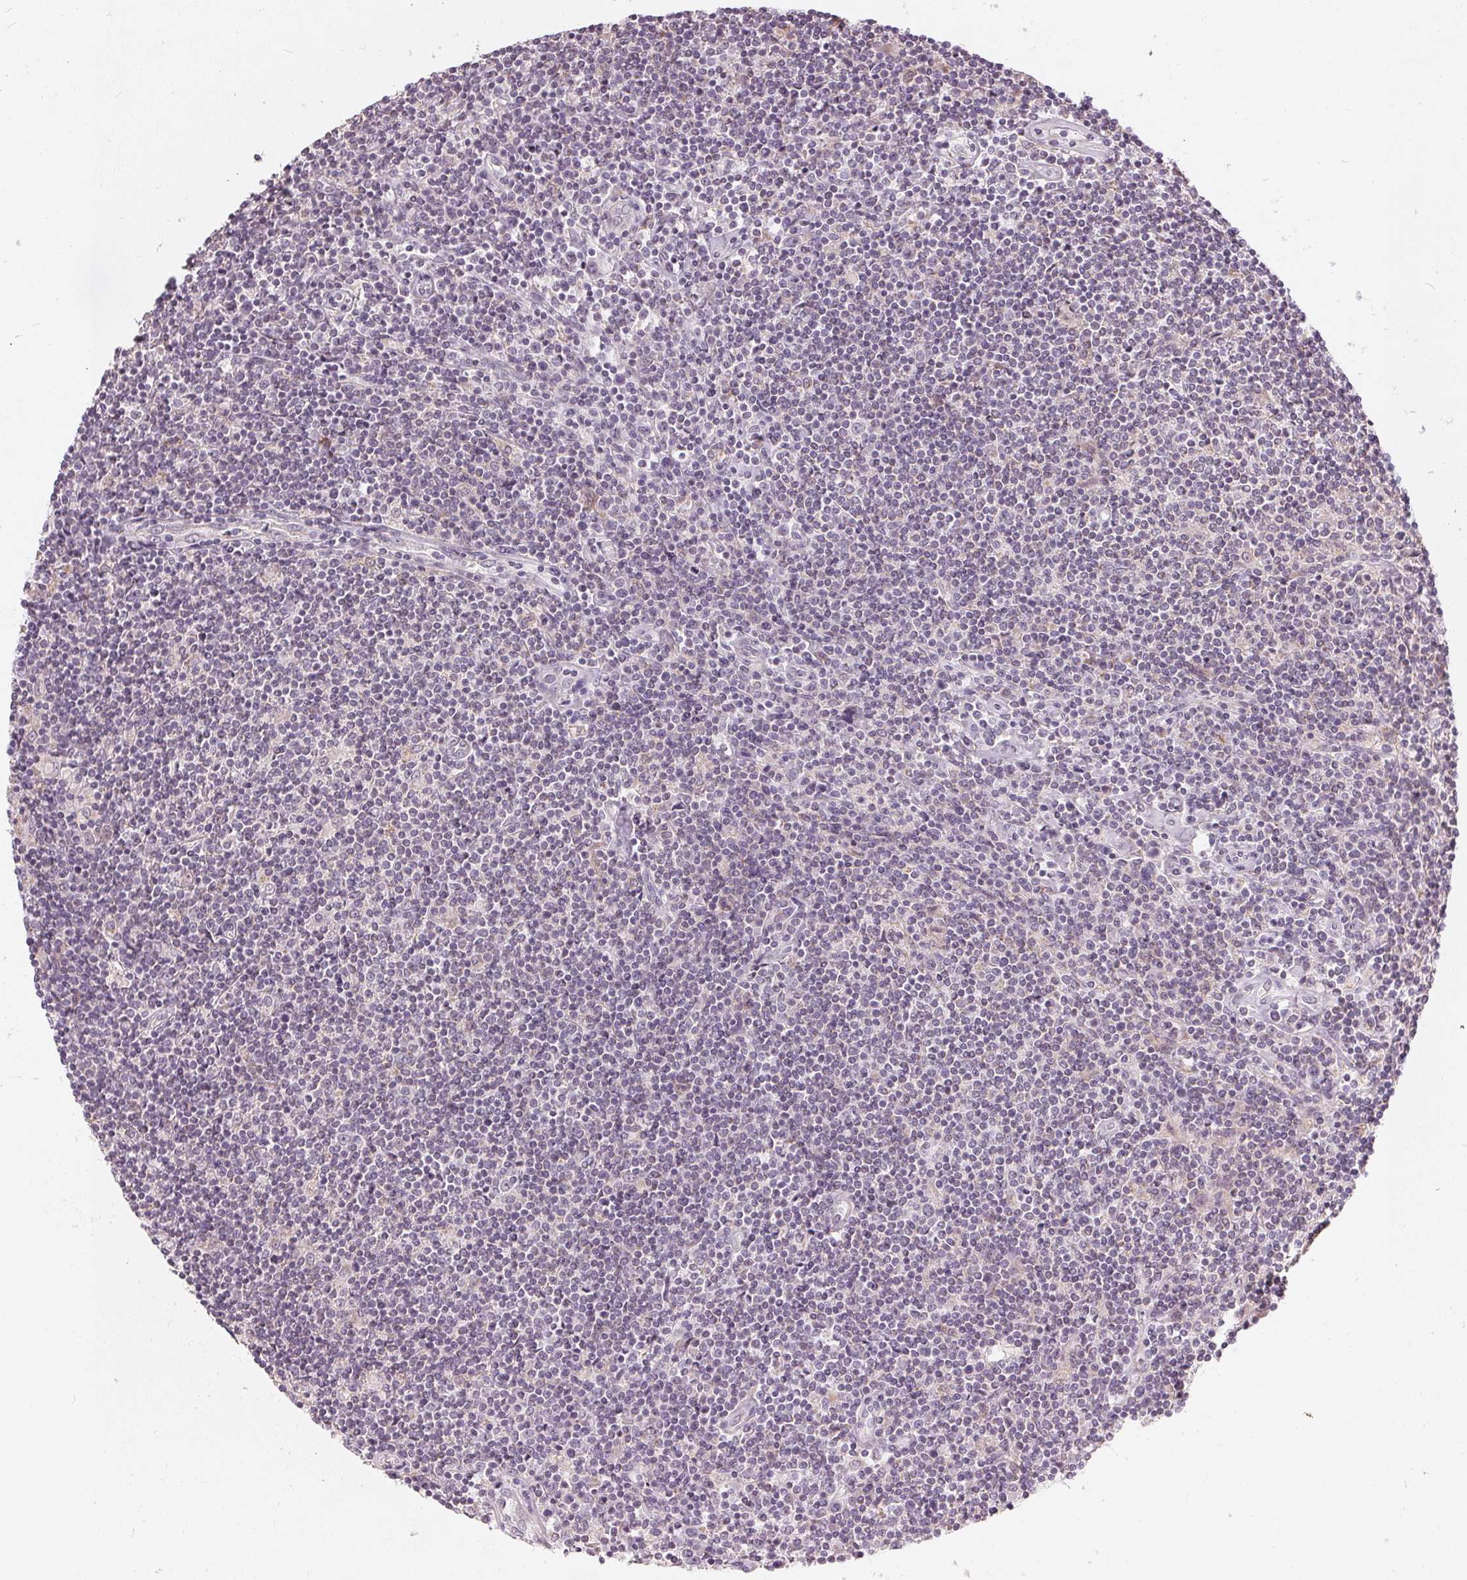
{"staining": {"intensity": "negative", "quantity": "none", "location": "none"}, "tissue": "lymphoma", "cell_type": "Tumor cells", "image_type": "cancer", "snomed": [{"axis": "morphology", "description": "Hodgkin's disease, NOS"}, {"axis": "topography", "description": "Lymph node"}], "caption": "The histopathology image reveals no significant positivity in tumor cells of lymphoma.", "gene": "TRIM60", "patient": {"sex": "male", "age": 40}}